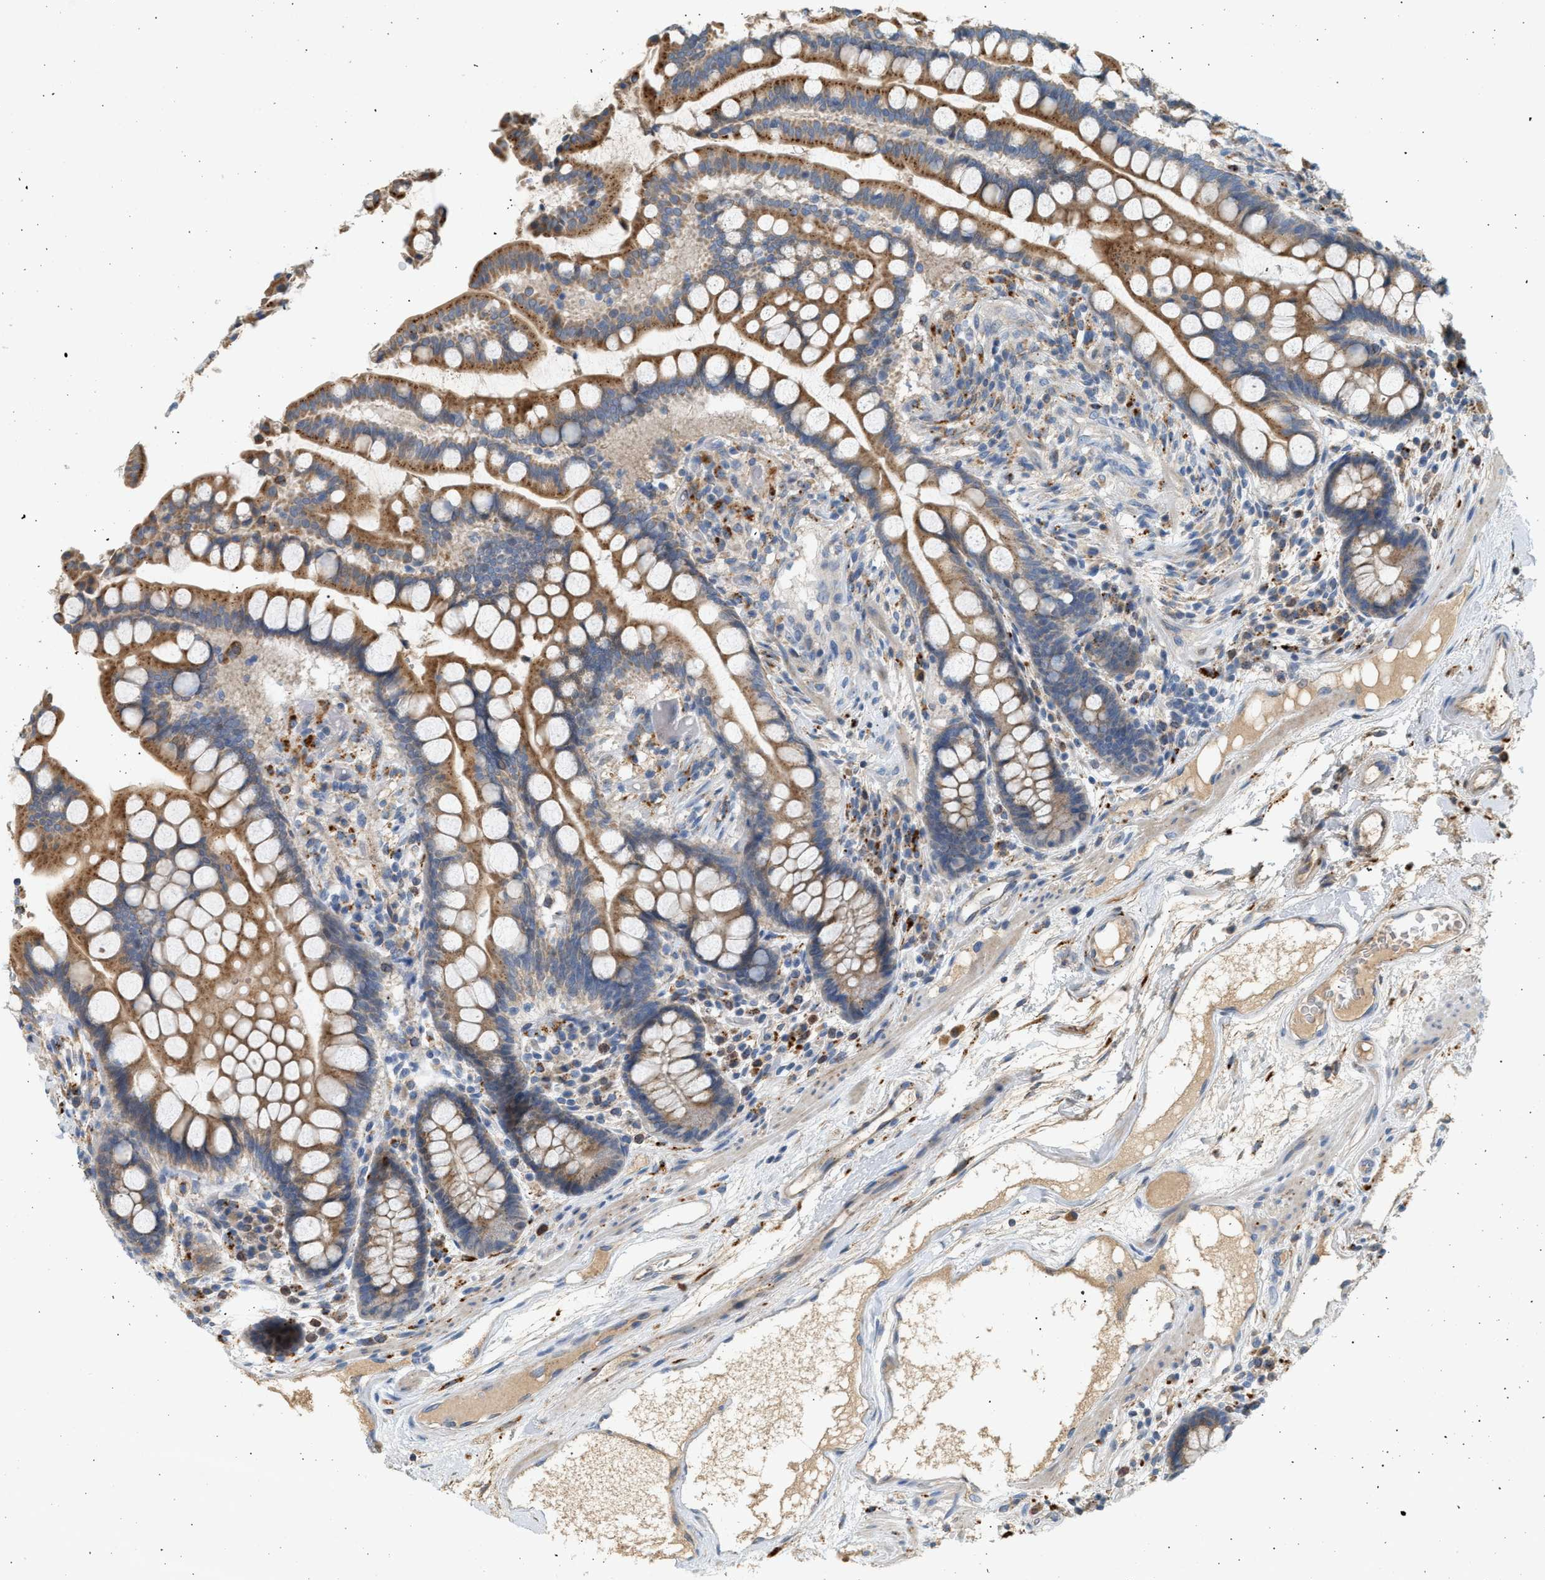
{"staining": {"intensity": "weak", "quantity": ">75%", "location": "cytoplasmic/membranous"}, "tissue": "colon", "cell_type": "Endothelial cells", "image_type": "normal", "snomed": [{"axis": "morphology", "description": "Normal tissue, NOS"}, {"axis": "topography", "description": "Colon"}], "caption": "Immunohistochemistry histopathology image of benign colon: human colon stained using immunohistochemistry exhibits low levels of weak protein expression localized specifically in the cytoplasmic/membranous of endothelial cells, appearing as a cytoplasmic/membranous brown color.", "gene": "ENTHD1", "patient": {"sex": "male", "age": 73}}